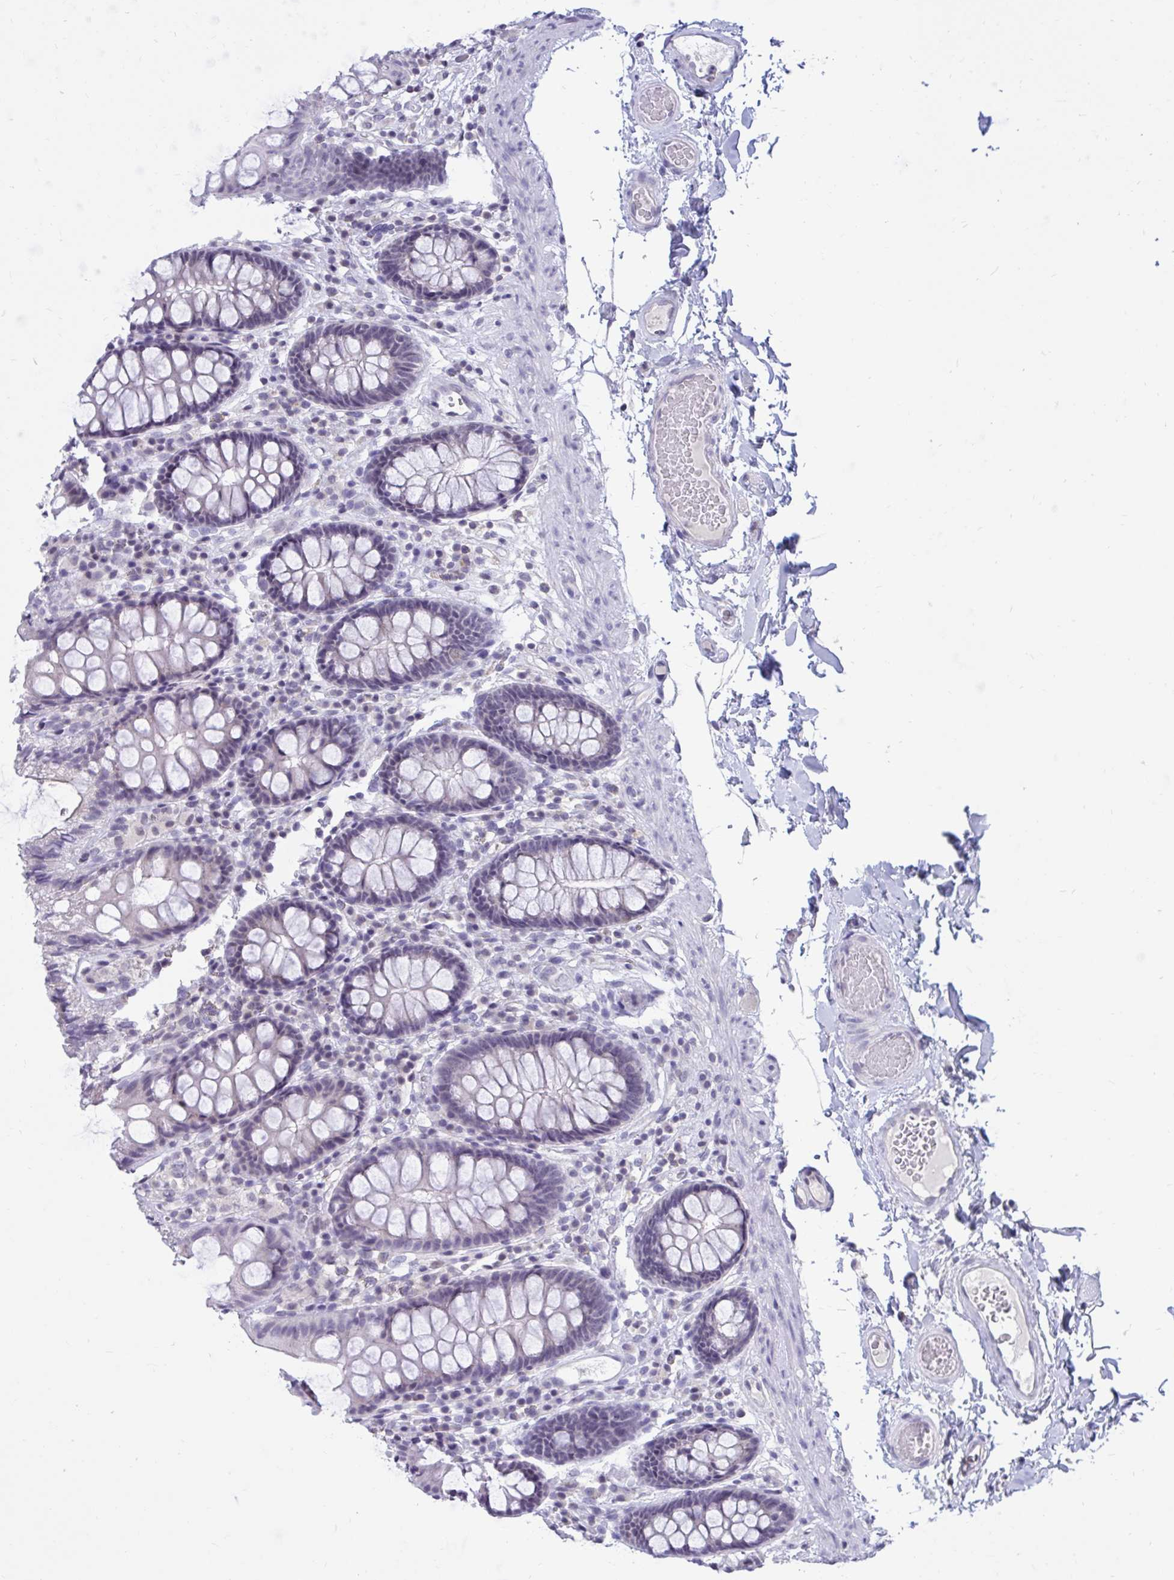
{"staining": {"intensity": "negative", "quantity": "none", "location": "none"}, "tissue": "colon", "cell_type": "Endothelial cells", "image_type": "normal", "snomed": [{"axis": "morphology", "description": "Normal tissue, NOS"}, {"axis": "topography", "description": "Colon"}], "caption": "An immunohistochemistry (IHC) photomicrograph of normal colon is shown. There is no staining in endothelial cells of colon.", "gene": "ARPP19", "patient": {"sex": "male", "age": 84}}